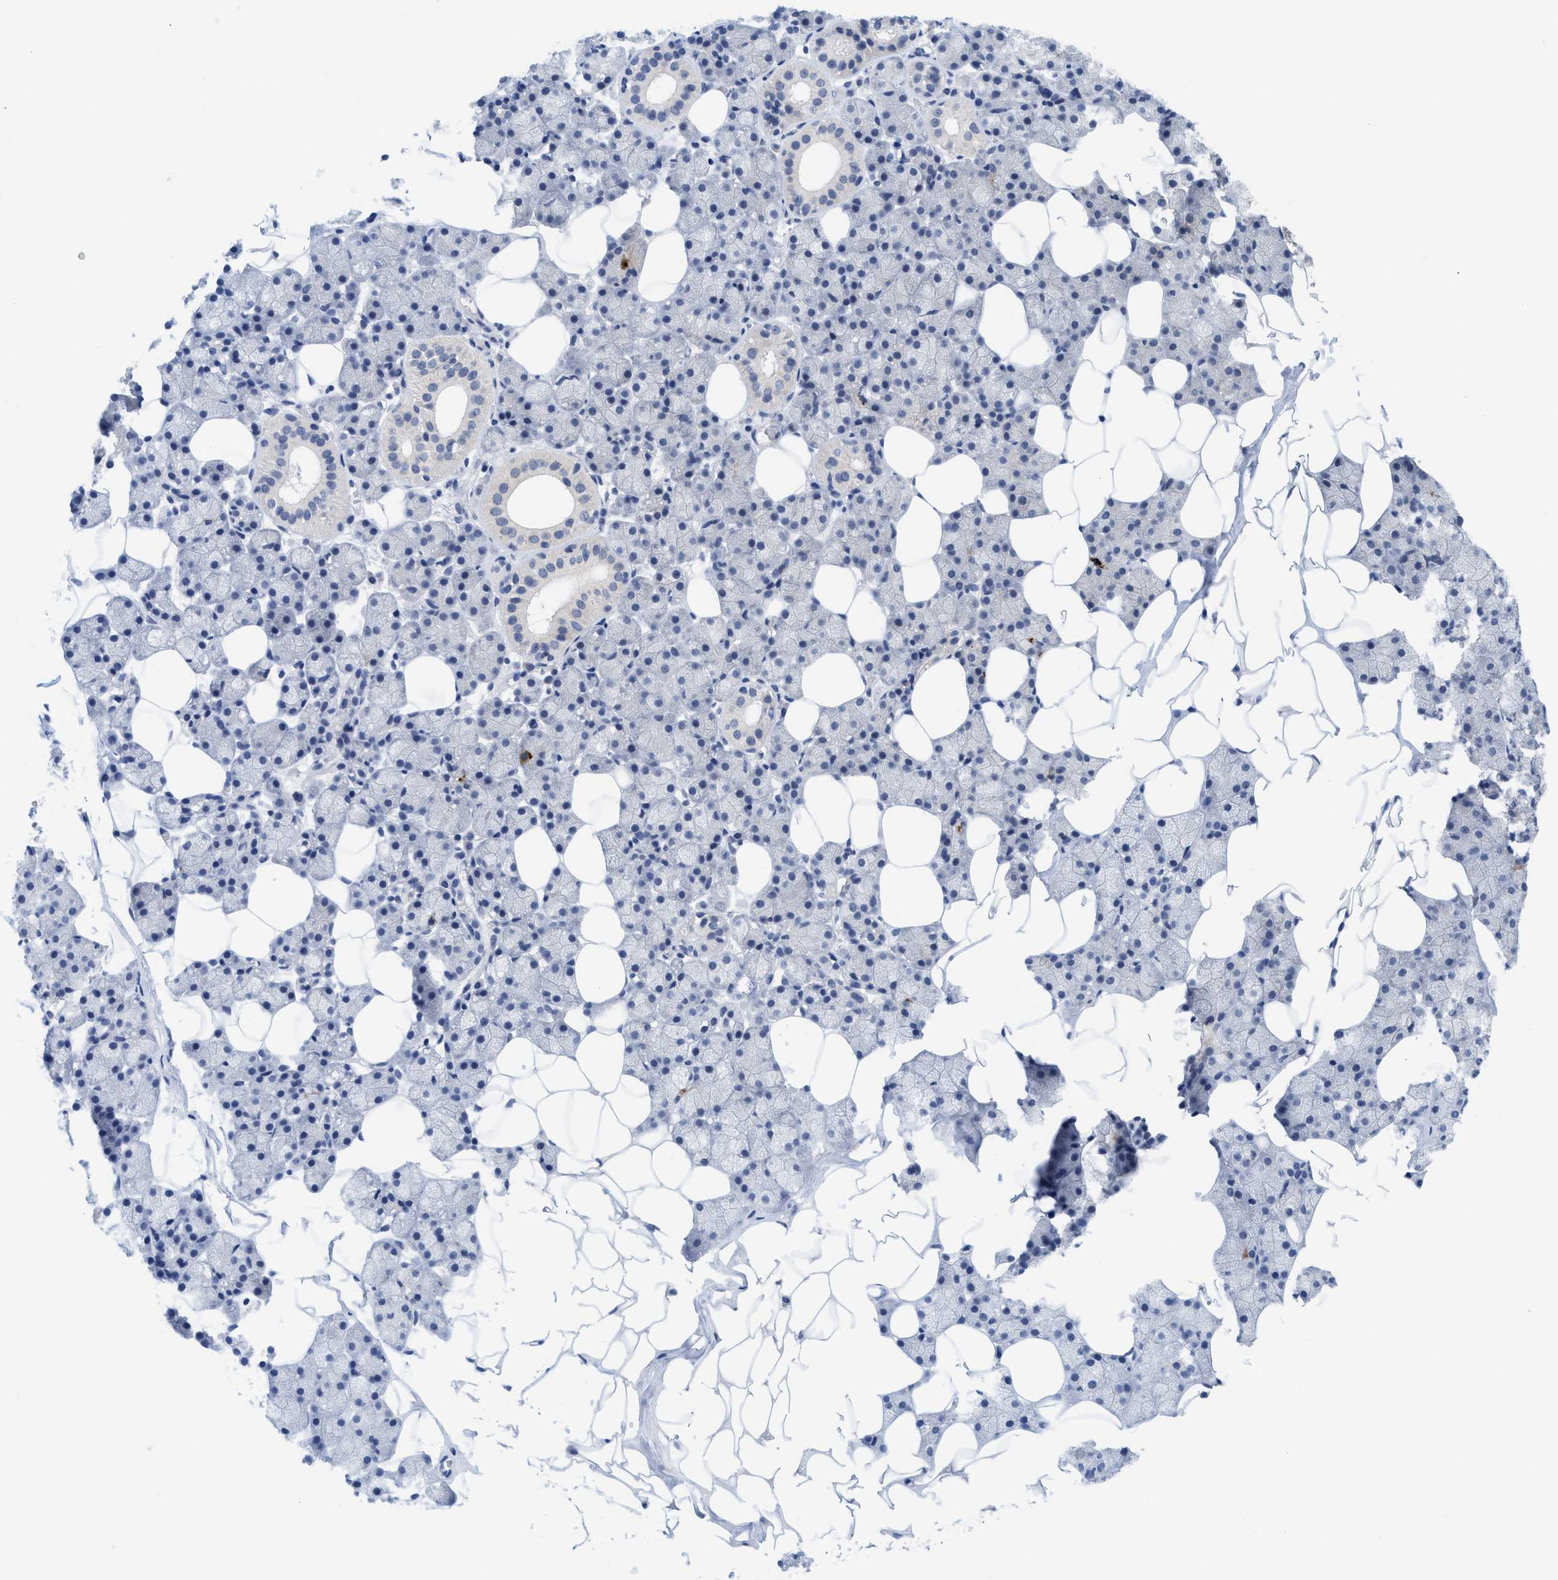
{"staining": {"intensity": "negative", "quantity": "none", "location": "none"}, "tissue": "salivary gland", "cell_type": "Glandular cells", "image_type": "normal", "snomed": [{"axis": "morphology", "description": "Normal tissue, NOS"}, {"axis": "topography", "description": "Salivary gland"}], "caption": "Human salivary gland stained for a protein using immunohistochemistry exhibits no expression in glandular cells.", "gene": "LDAF1", "patient": {"sex": "female", "age": 33}}